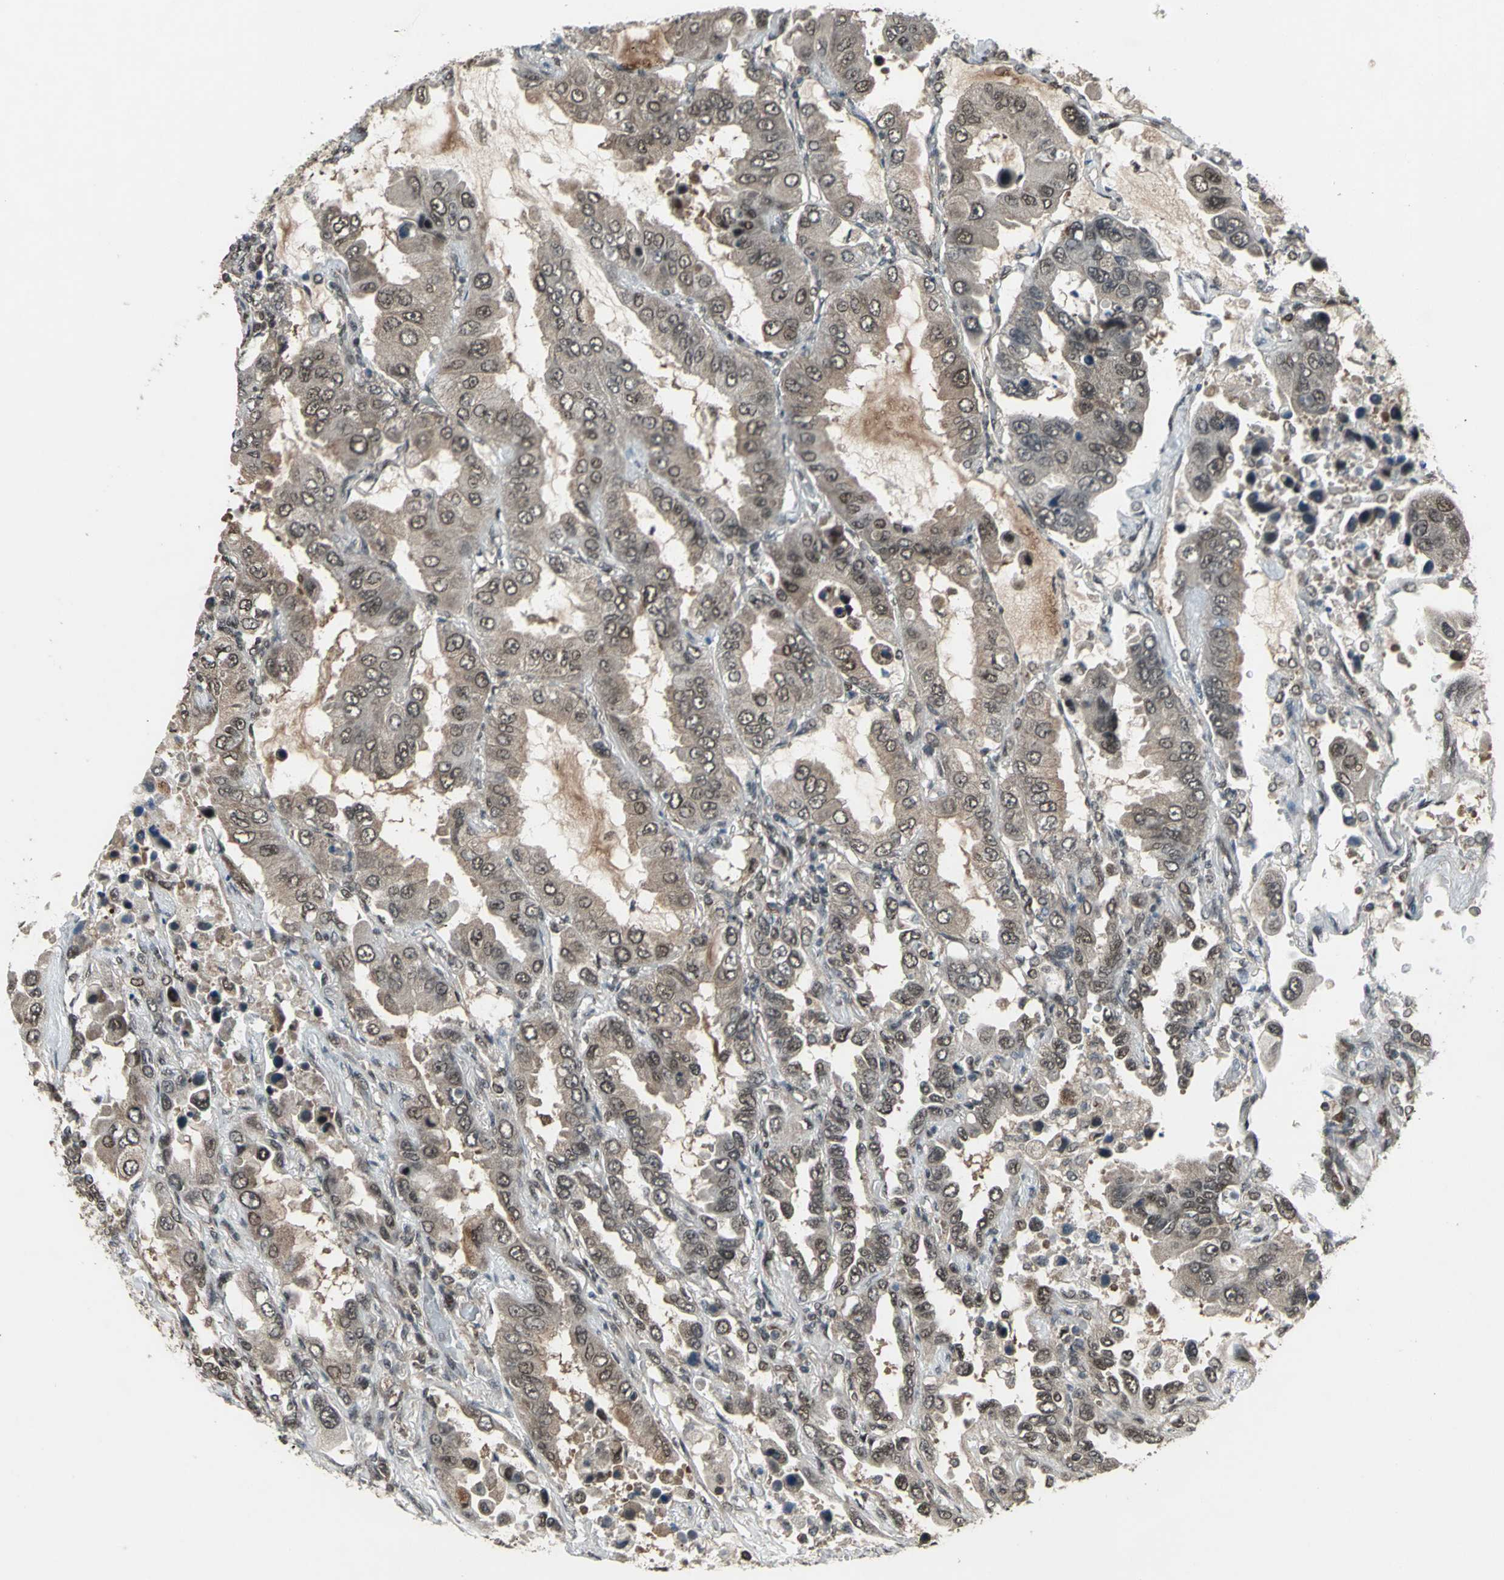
{"staining": {"intensity": "weak", "quantity": ">75%", "location": "cytoplasmic/membranous,nuclear"}, "tissue": "lung cancer", "cell_type": "Tumor cells", "image_type": "cancer", "snomed": [{"axis": "morphology", "description": "Adenocarcinoma, NOS"}, {"axis": "topography", "description": "Lung"}], "caption": "Immunohistochemical staining of adenocarcinoma (lung) displays low levels of weak cytoplasmic/membranous and nuclear protein expression in about >75% of tumor cells.", "gene": "COPS5", "patient": {"sex": "male", "age": 64}}